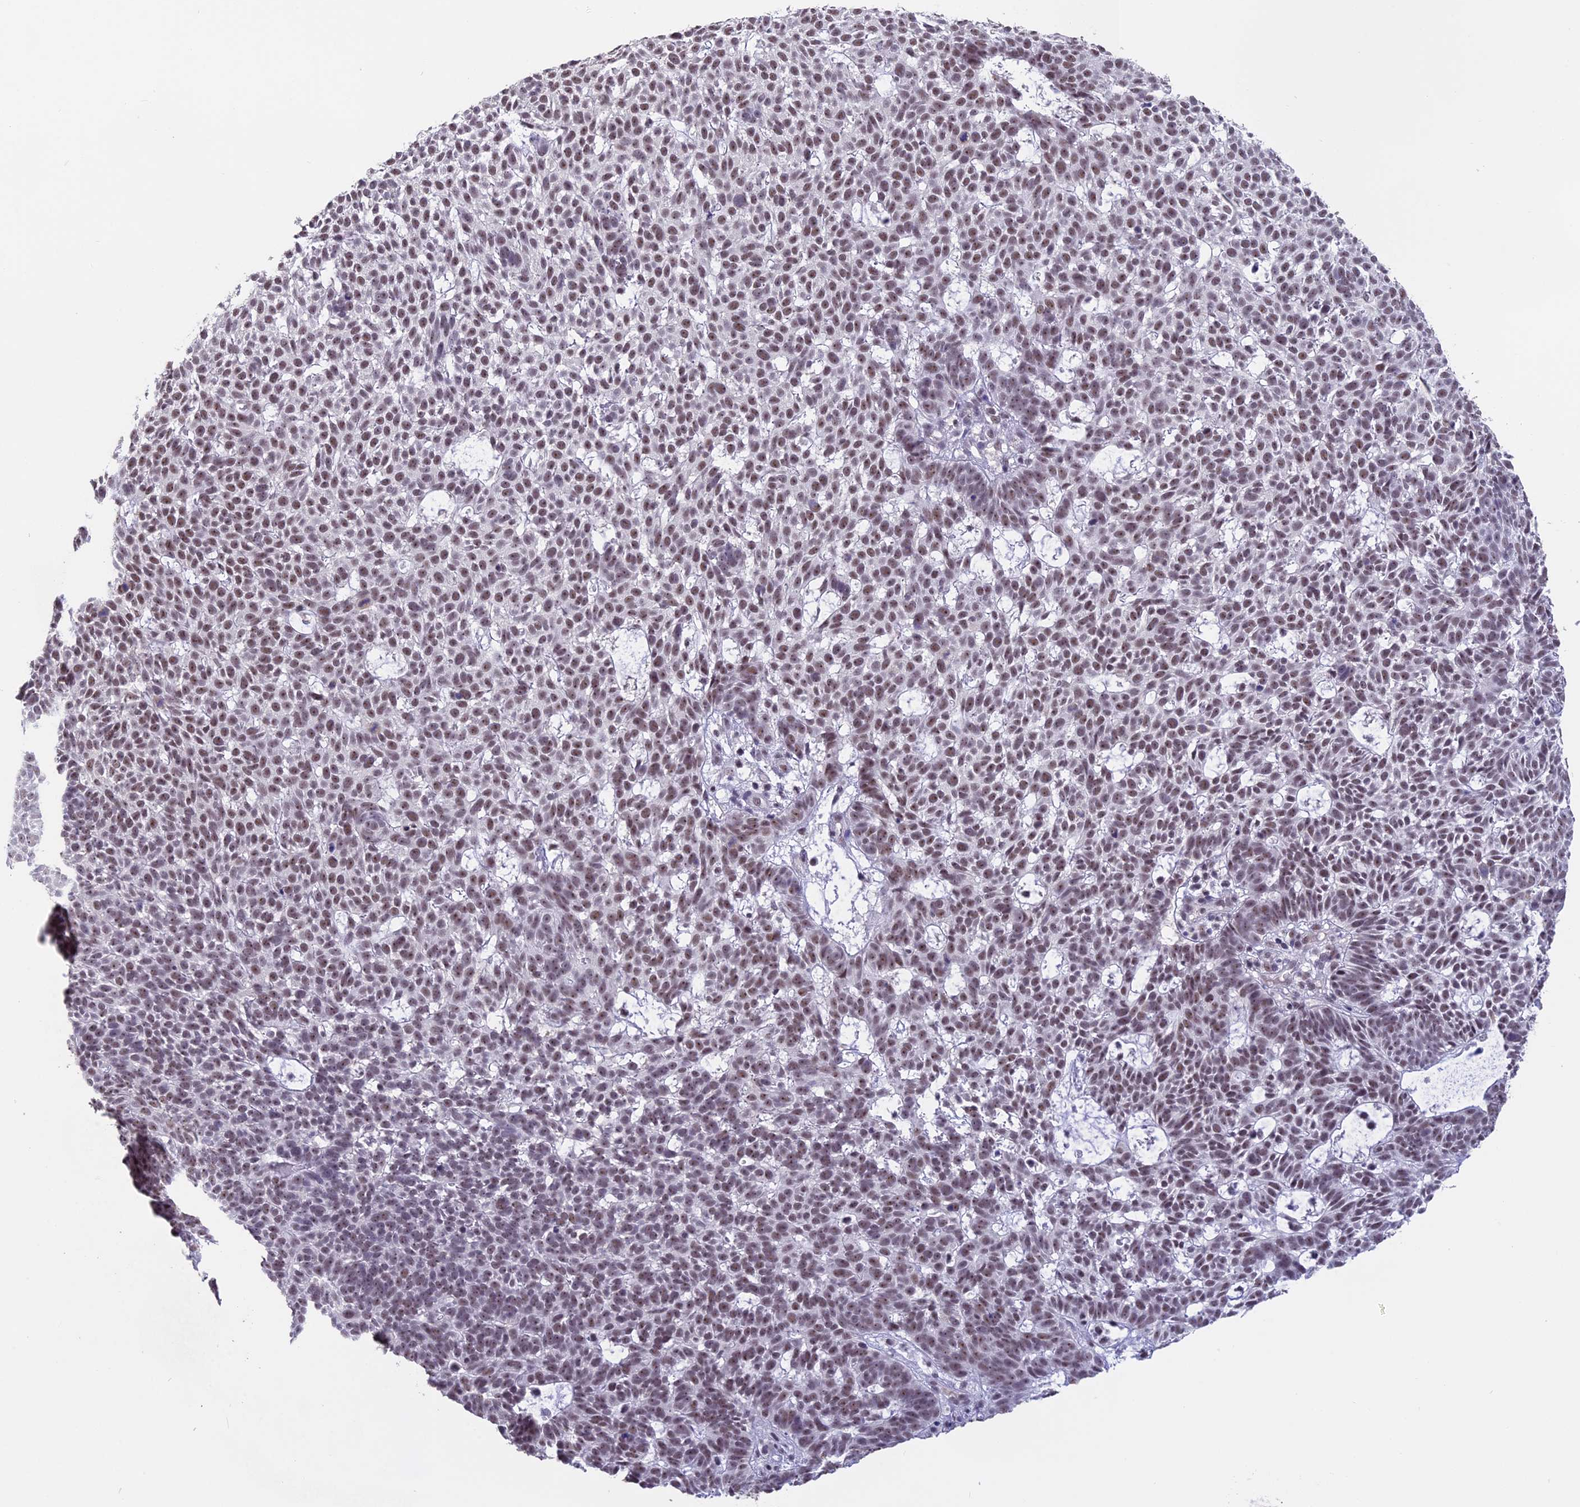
{"staining": {"intensity": "moderate", "quantity": ">75%", "location": "nuclear"}, "tissue": "skin cancer", "cell_type": "Tumor cells", "image_type": "cancer", "snomed": [{"axis": "morphology", "description": "Basal cell carcinoma"}, {"axis": "topography", "description": "Skin"}], "caption": "Protein staining of skin basal cell carcinoma tissue demonstrates moderate nuclear staining in approximately >75% of tumor cells.", "gene": "SETD2", "patient": {"sex": "female", "age": 78}}